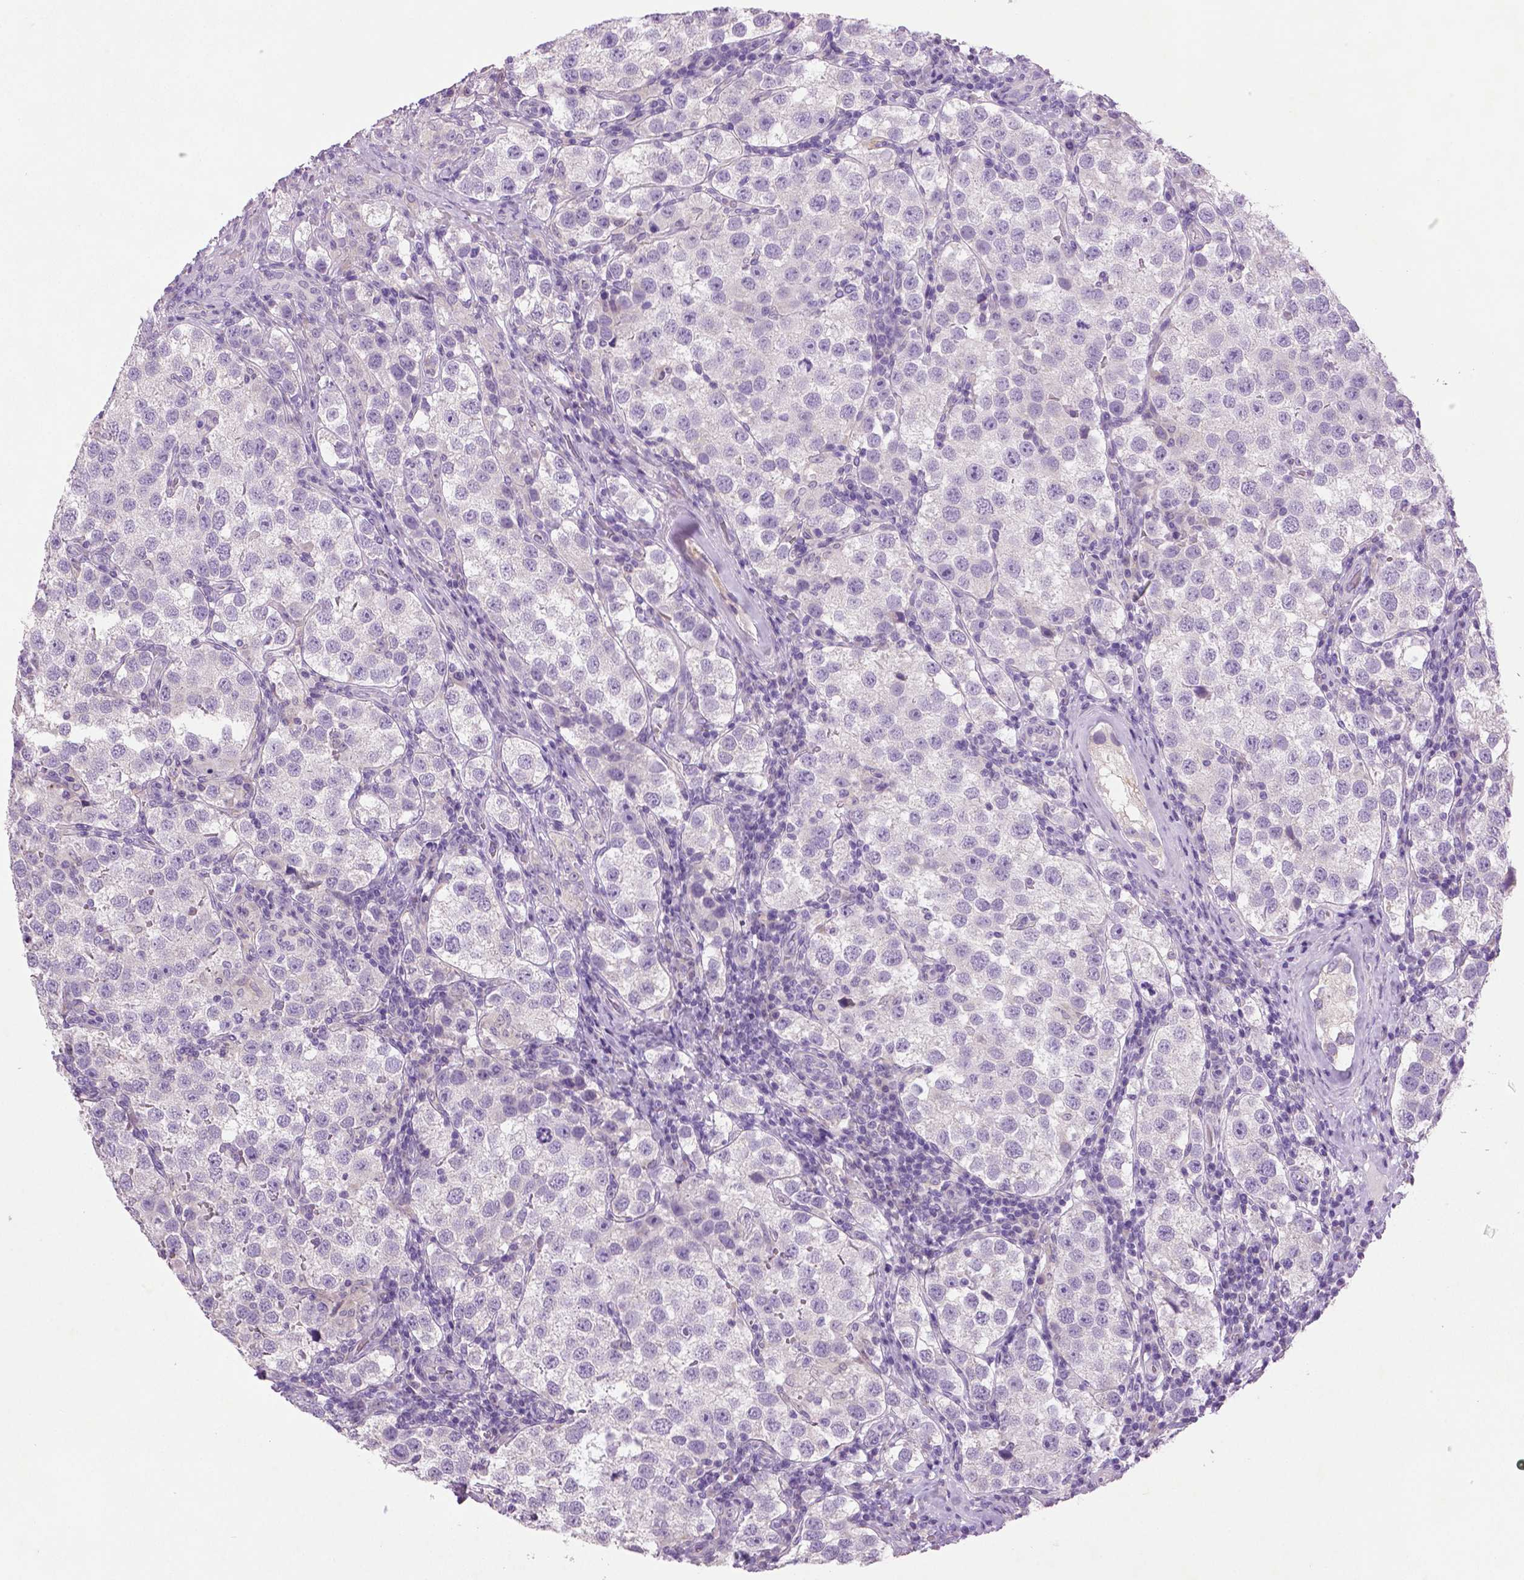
{"staining": {"intensity": "negative", "quantity": "none", "location": "none"}, "tissue": "testis cancer", "cell_type": "Tumor cells", "image_type": "cancer", "snomed": [{"axis": "morphology", "description": "Seminoma, NOS"}, {"axis": "topography", "description": "Testis"}], "caption": "Testis seminoma was stained to show a protein in brown. There is no significant staining in tumor cells. The staining was performed using DAB (3,3'-diaminobenzidine) to visualize the protein expression in brown, while the nuclei were stained in blue with hematoxylin (Magnification: 20x).", "gene": "DNAH12", "patient": {"sex": "male", "age": 37}}